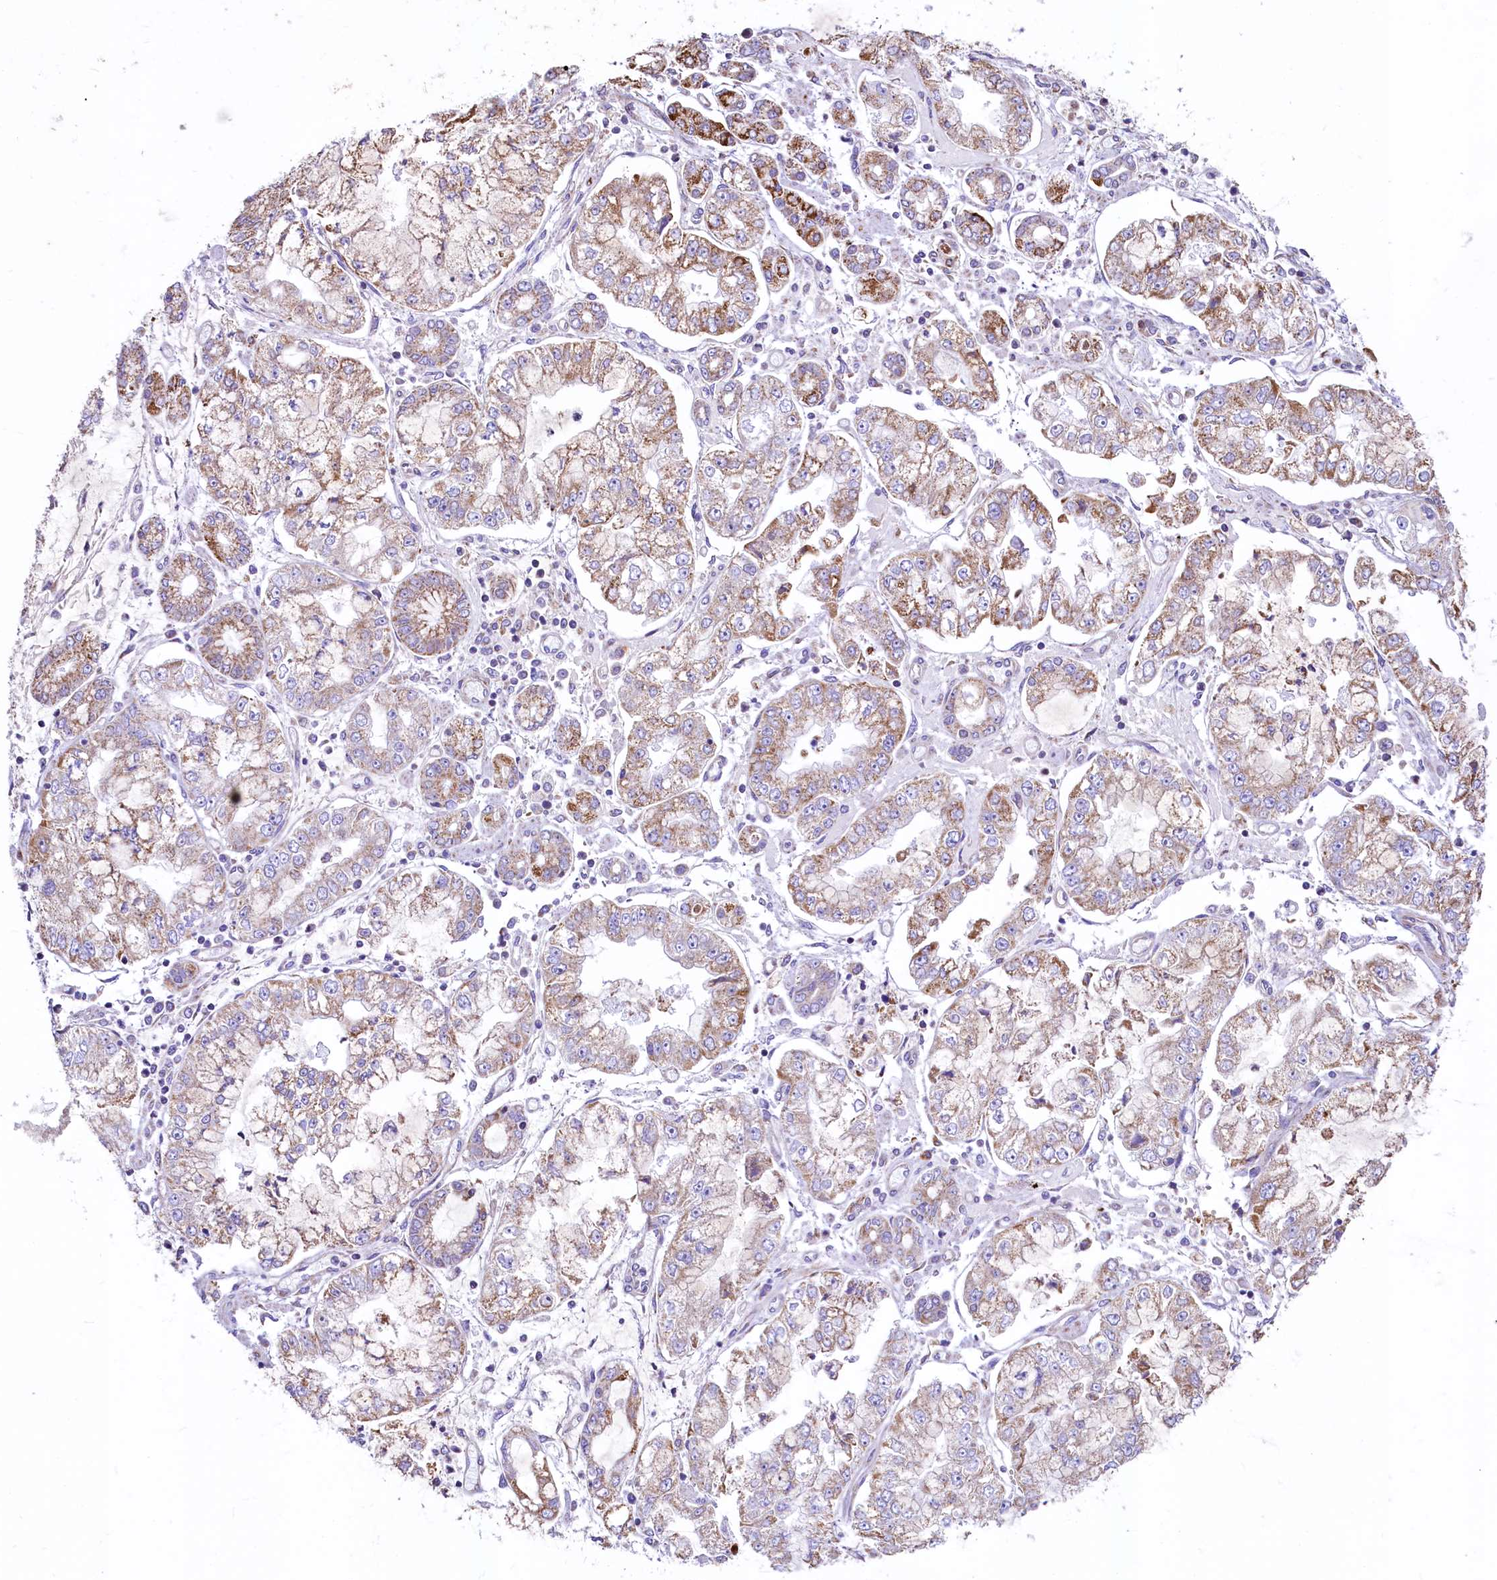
{"staining": {"intensity": "moderate", "quantity": "25%-75%", "location": "cytoplasmic/membranous"}, "tissue": "stomach cancer", "cell_type": "Tumor cells", "image_type": "cancer", "snomed": [{"axis": "morphology", "description": "Adenocarcinoma, NOS"}, {"axis": "topography", "description": "Stomach"}], "caption": "Tumor cells display moderate cytoplasmic/membranous expression in about 25%-75% of cells in stomach cancer. (DAB (3,3'-diaminobenzidine) = brown stain, brightfield microscopy at high magnification).", "gene": "VWCE", "patient": {"sex": "male", "age": 76}}